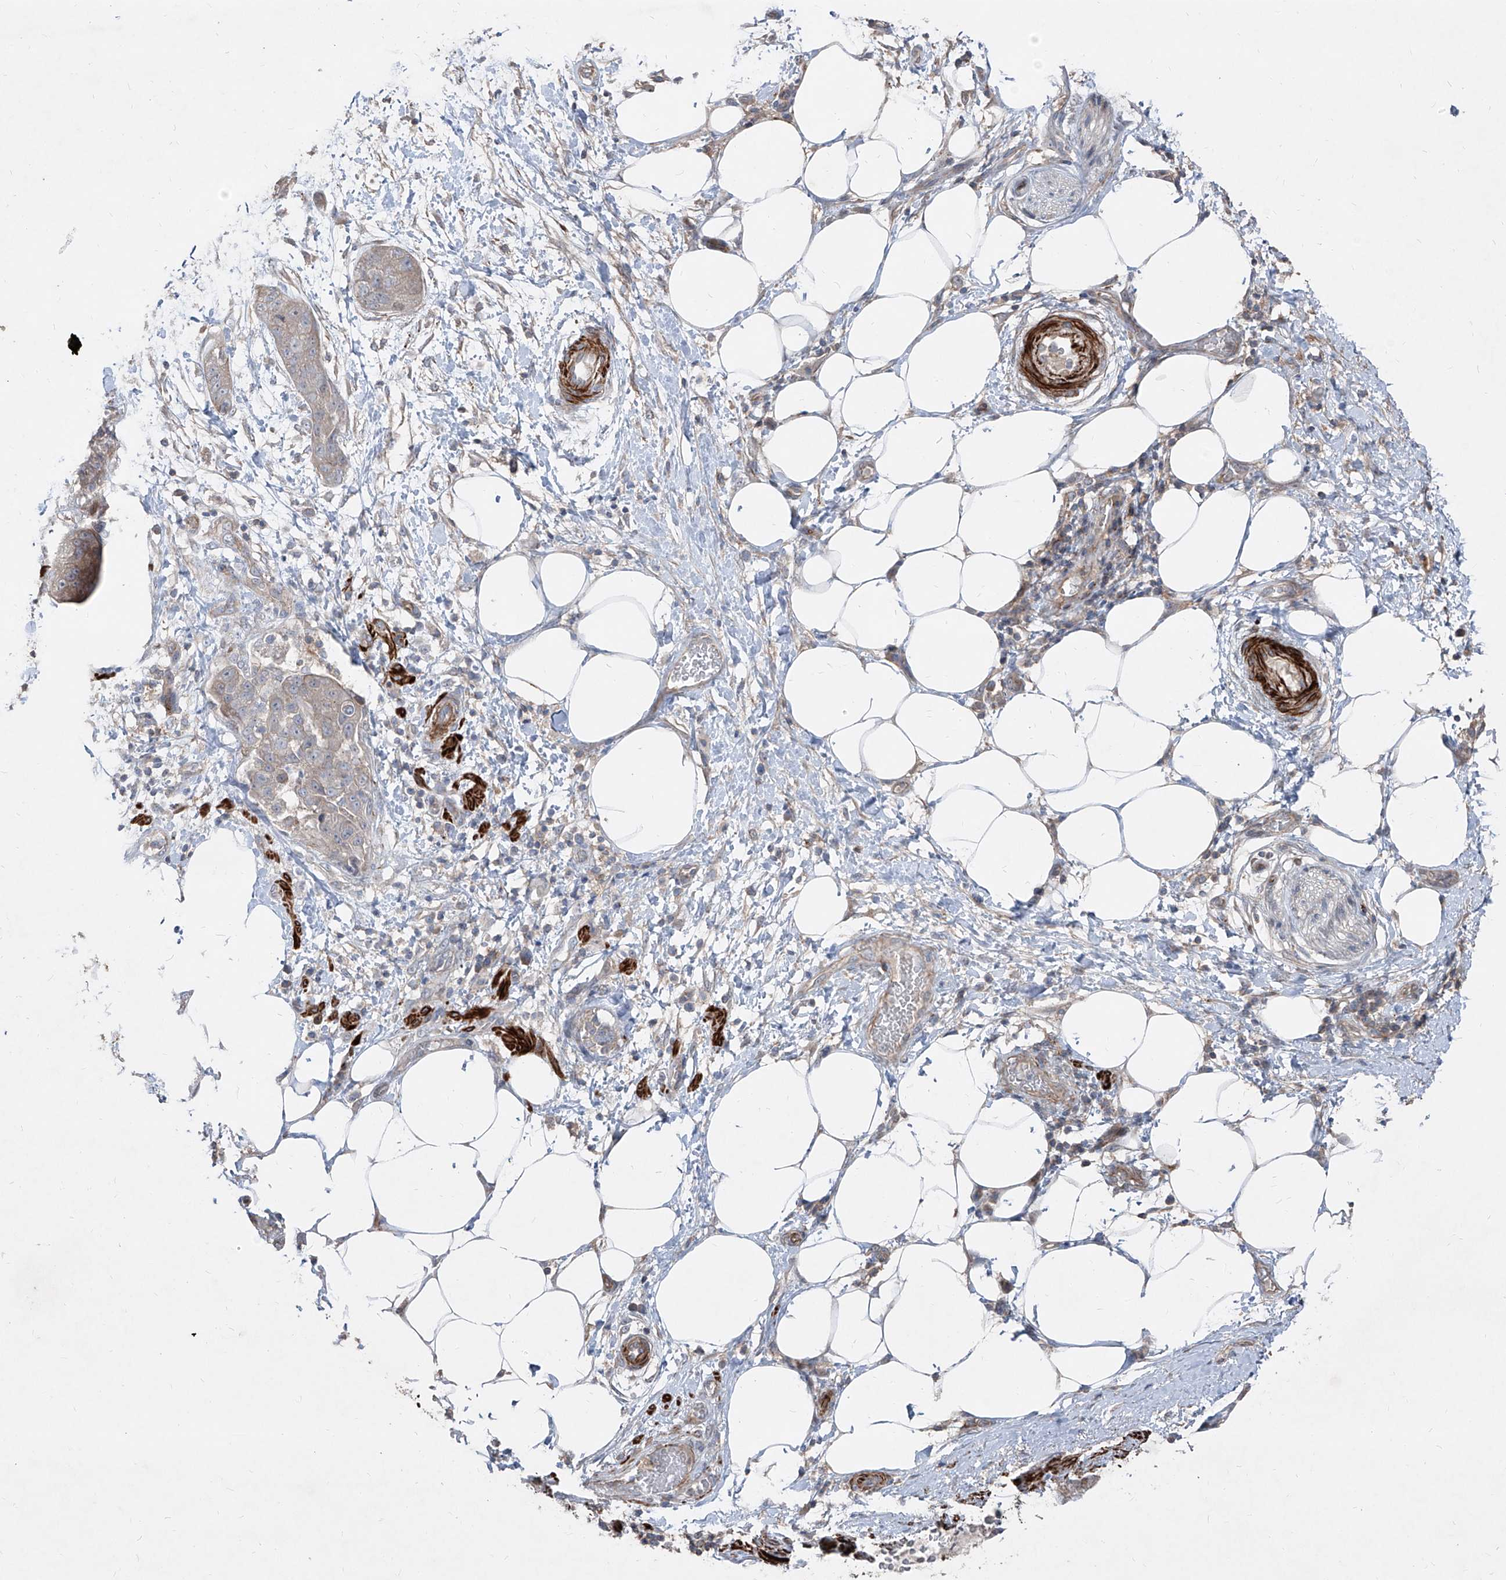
{"staining": {"intensity": "negative", "quantity": "none", "location": "none"}, "tissue": "pancreatic cancer", "cell_type": "Tumor cells", "image_type": "cancer", "snomed": [{"axis": "morphology", "description": "Adenocarcinoma, NOS"}, {"axis": "topography", "description": "Pancreas"}], "caption": "Immunohistochemistry image of neoplastic tissue: human pancreatic cancer (adenocarcinoma) stained with DAB shows no significant protein staining in tumor cells.", "gene": "UFD1", "patient": {"sex": "female", "age": 78}}